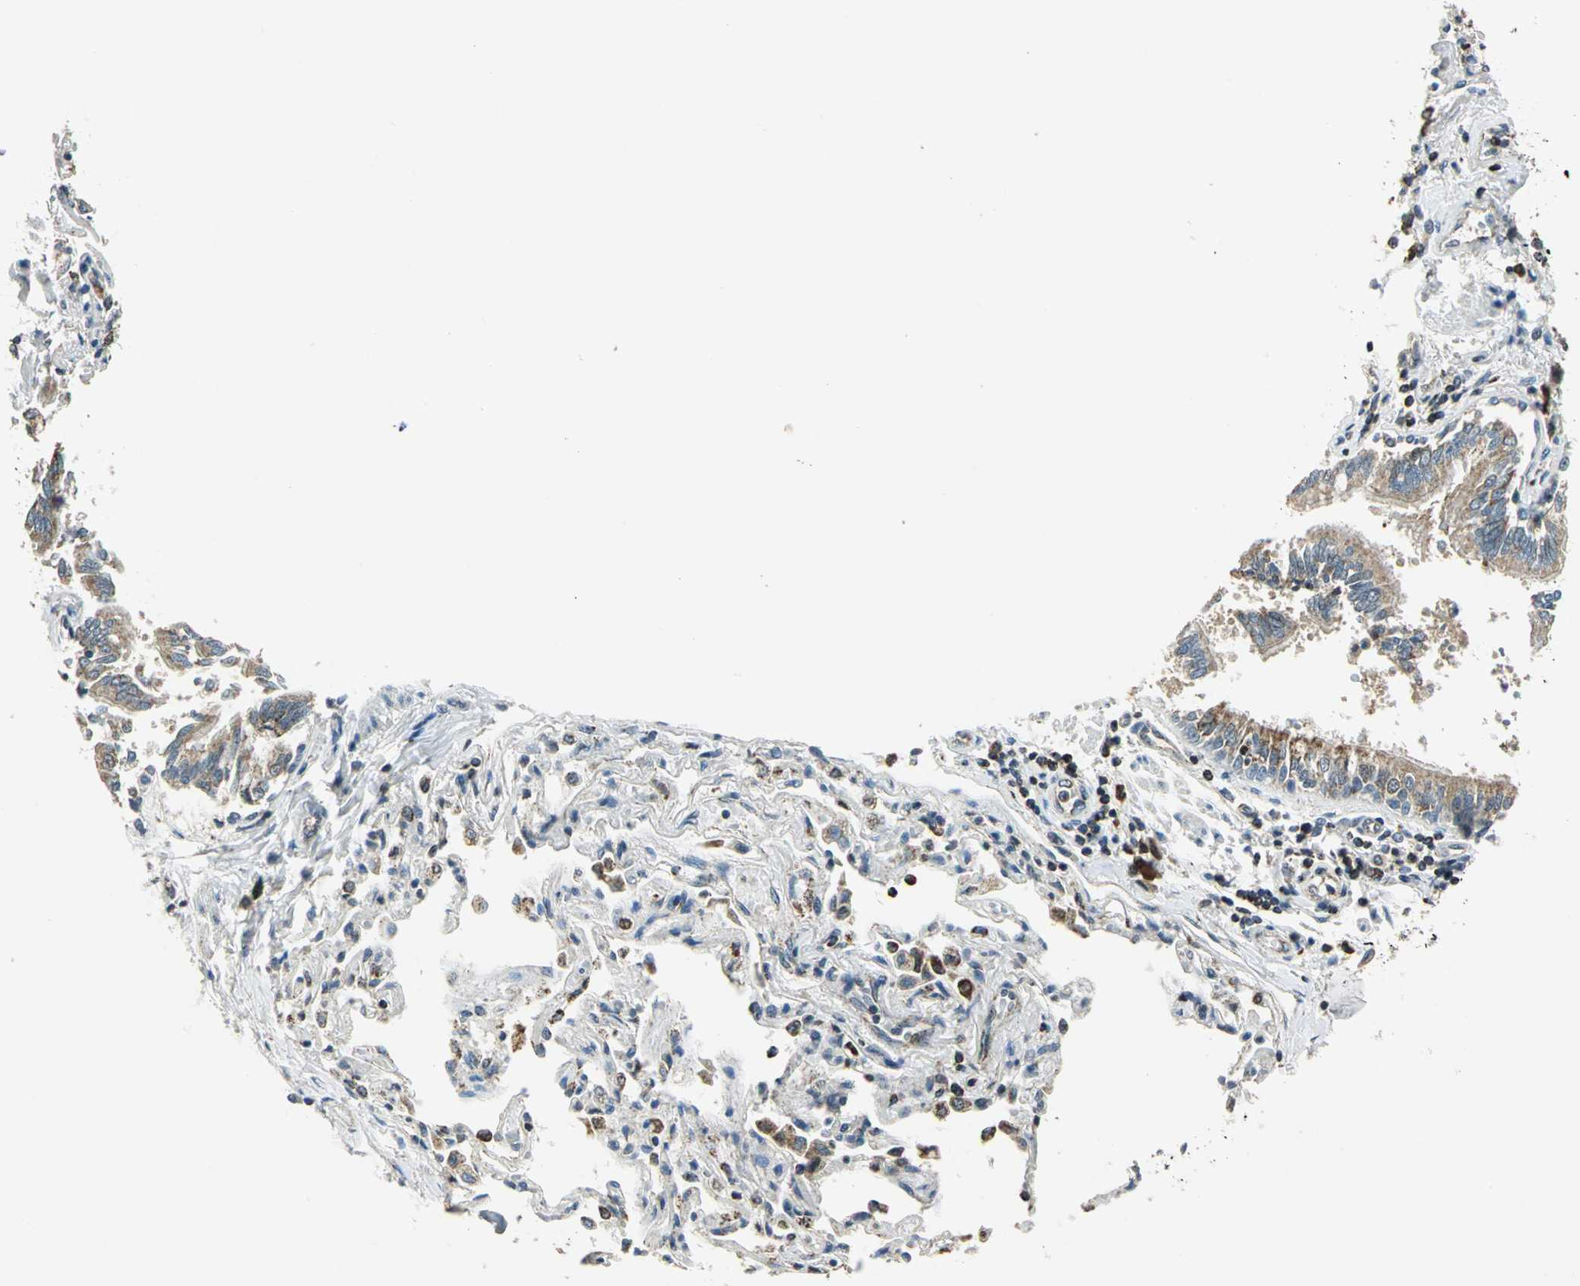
{"staining": {"intensity": "moderate", "quantity": ">75%", "location": "cytoplasmic/membranous,nuclear"}, "tissue": "bronchus", "cell_type": "Respiratory epithelial cells", "image_type": "normal", "snomed": [{"axis": "morphology", "description": "Normal tissue, NOS"}, {"axis": "topography", "description": "Lung"}], "caption": "Immunohistochemical staining of unremarkable human bronchus demonstrates >75% levels of moderate cytoplasmic/membranous,nuclear protein staining in about >75% of respiratory epithelial cells.", "gene": "NUDT2", "patient": {"sex": "male", "age": 64}}